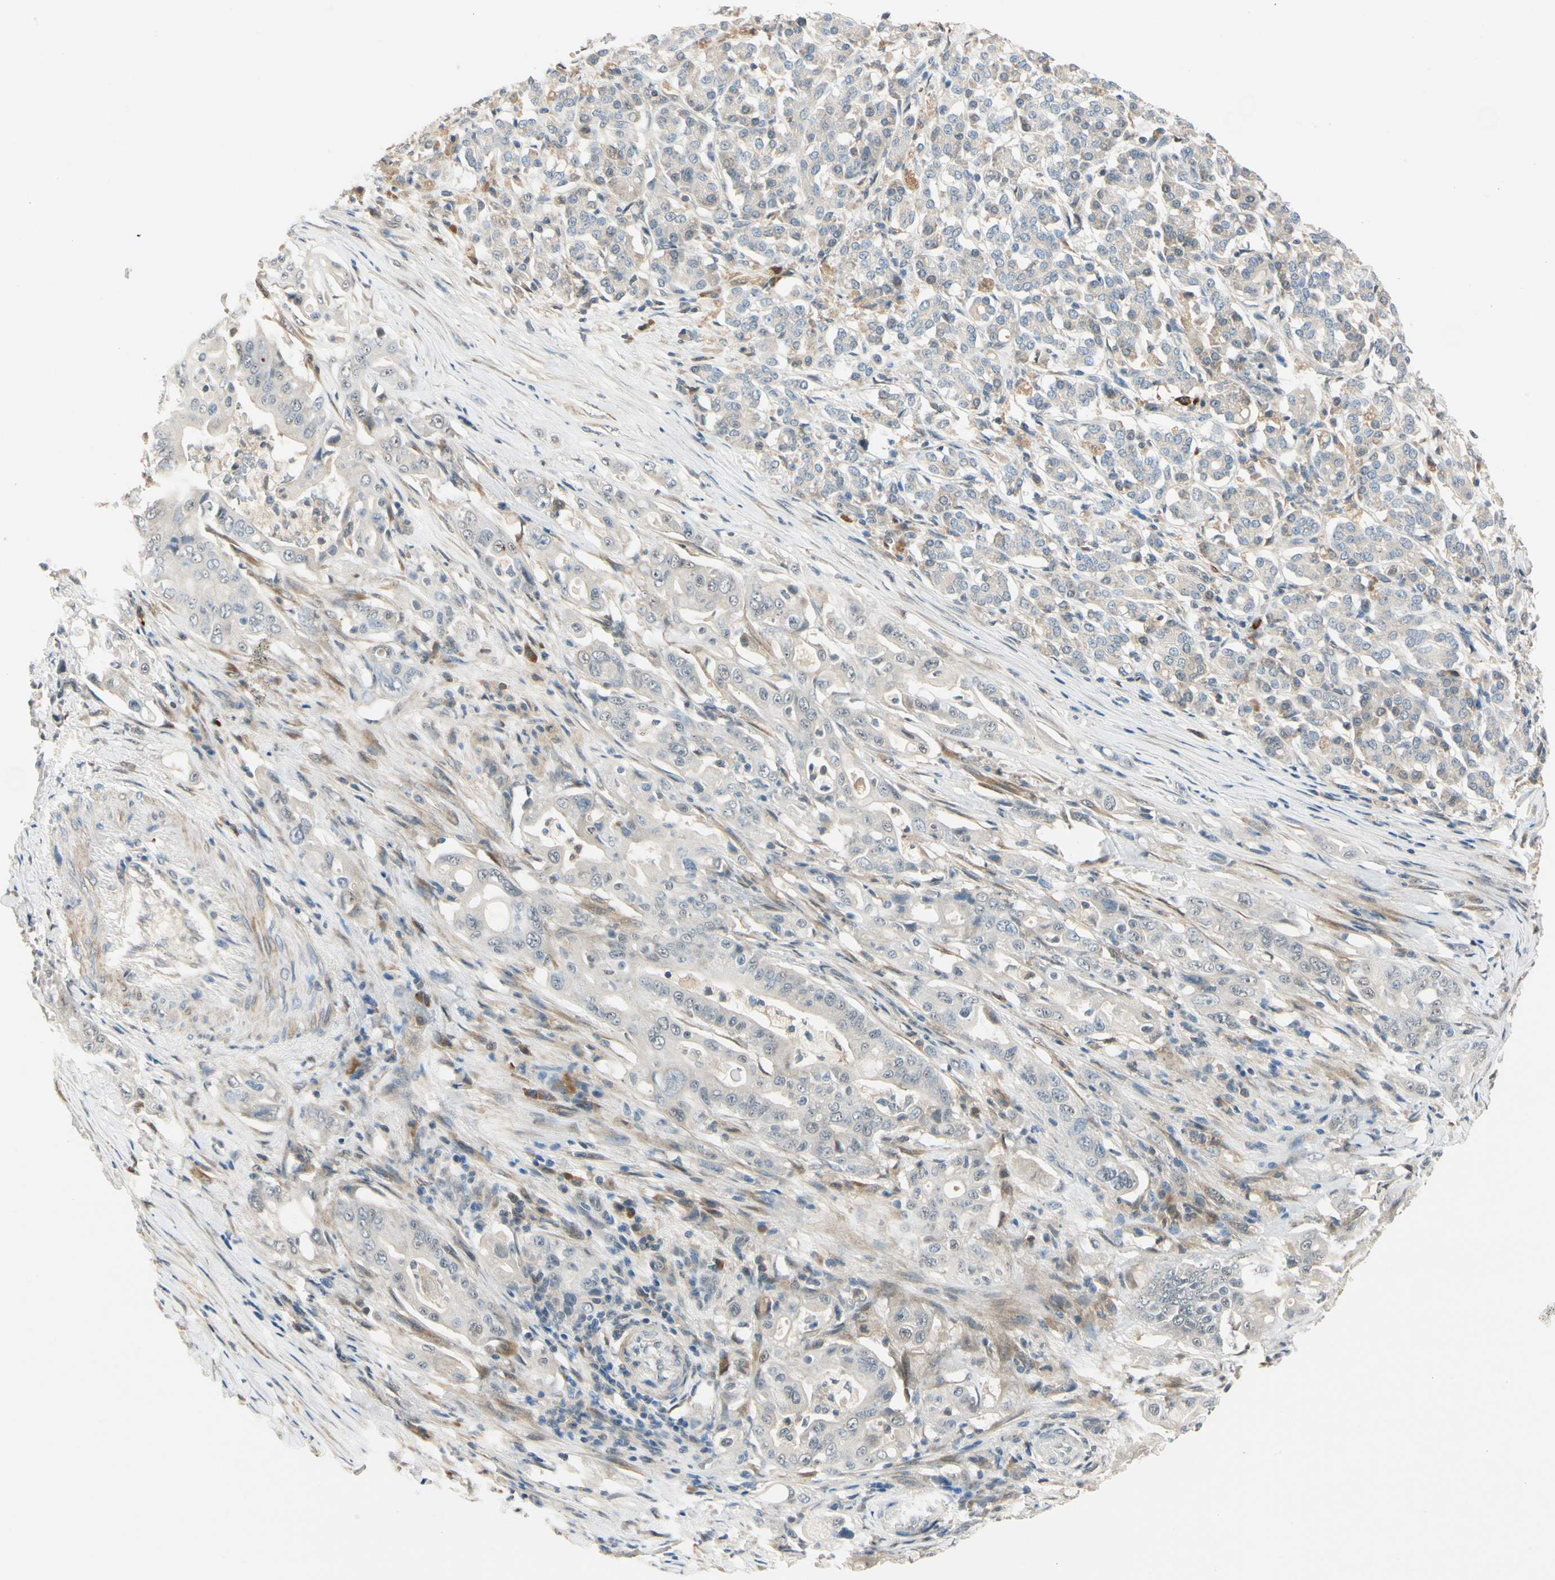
{"staining": {"intensity": "weak", "quantity": ">75%", "location": "cytoplasmic/membranous"}, "tissue": "pancreatic cancer", "cell_type": "Tumor cells", "image_type": "cancer", "snomed": [{"axis": "morphology", "description": "Normal tissue, NOS"}, {"axis": "topography", "description": "Pancreas"}], "caption": "Tumor cells display low levels of weak cytoplasmic/membranous staining in approximately >75% of cells in human pancreatic cancer.", "gene": "WIPI1", "patient": {"sex": "male", "age": 42}}